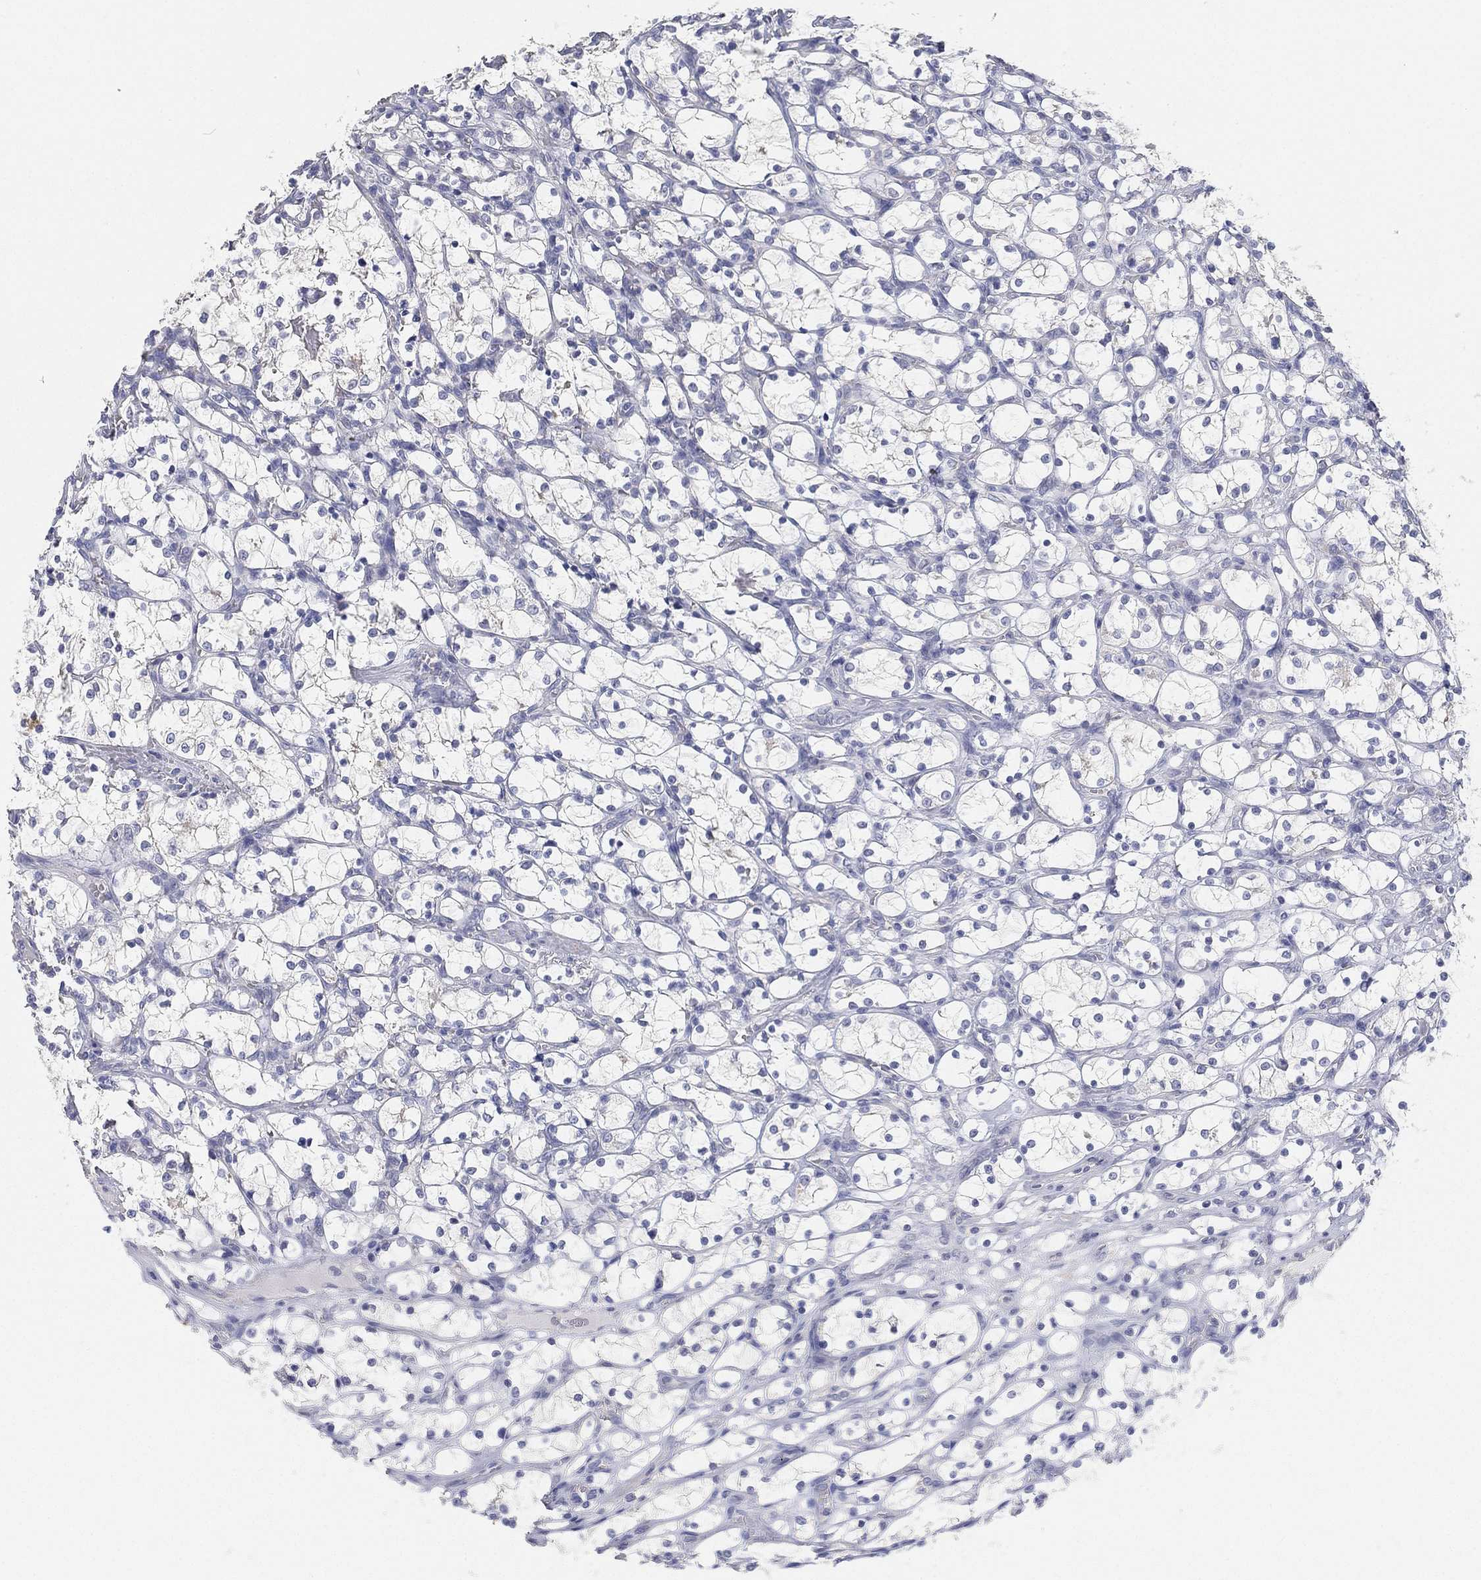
{"staining": {"intensity": "negative", "quantity": "none", "location": "none"}, "tissue": "renal cancer", "cell_type": "Tumor cells", "image_type": "cancer", "snomed": [{"axis": "morphology", "description": "Adenocarcinoma, NOS"}, {"axis": "topography", "description": "Kidney"}], "caption": "Tumor cells show no significant protein expression in adenocarcinoma (renal).", "gene": "FAM187B", "patient": {"sex": "female", "age": 69}}